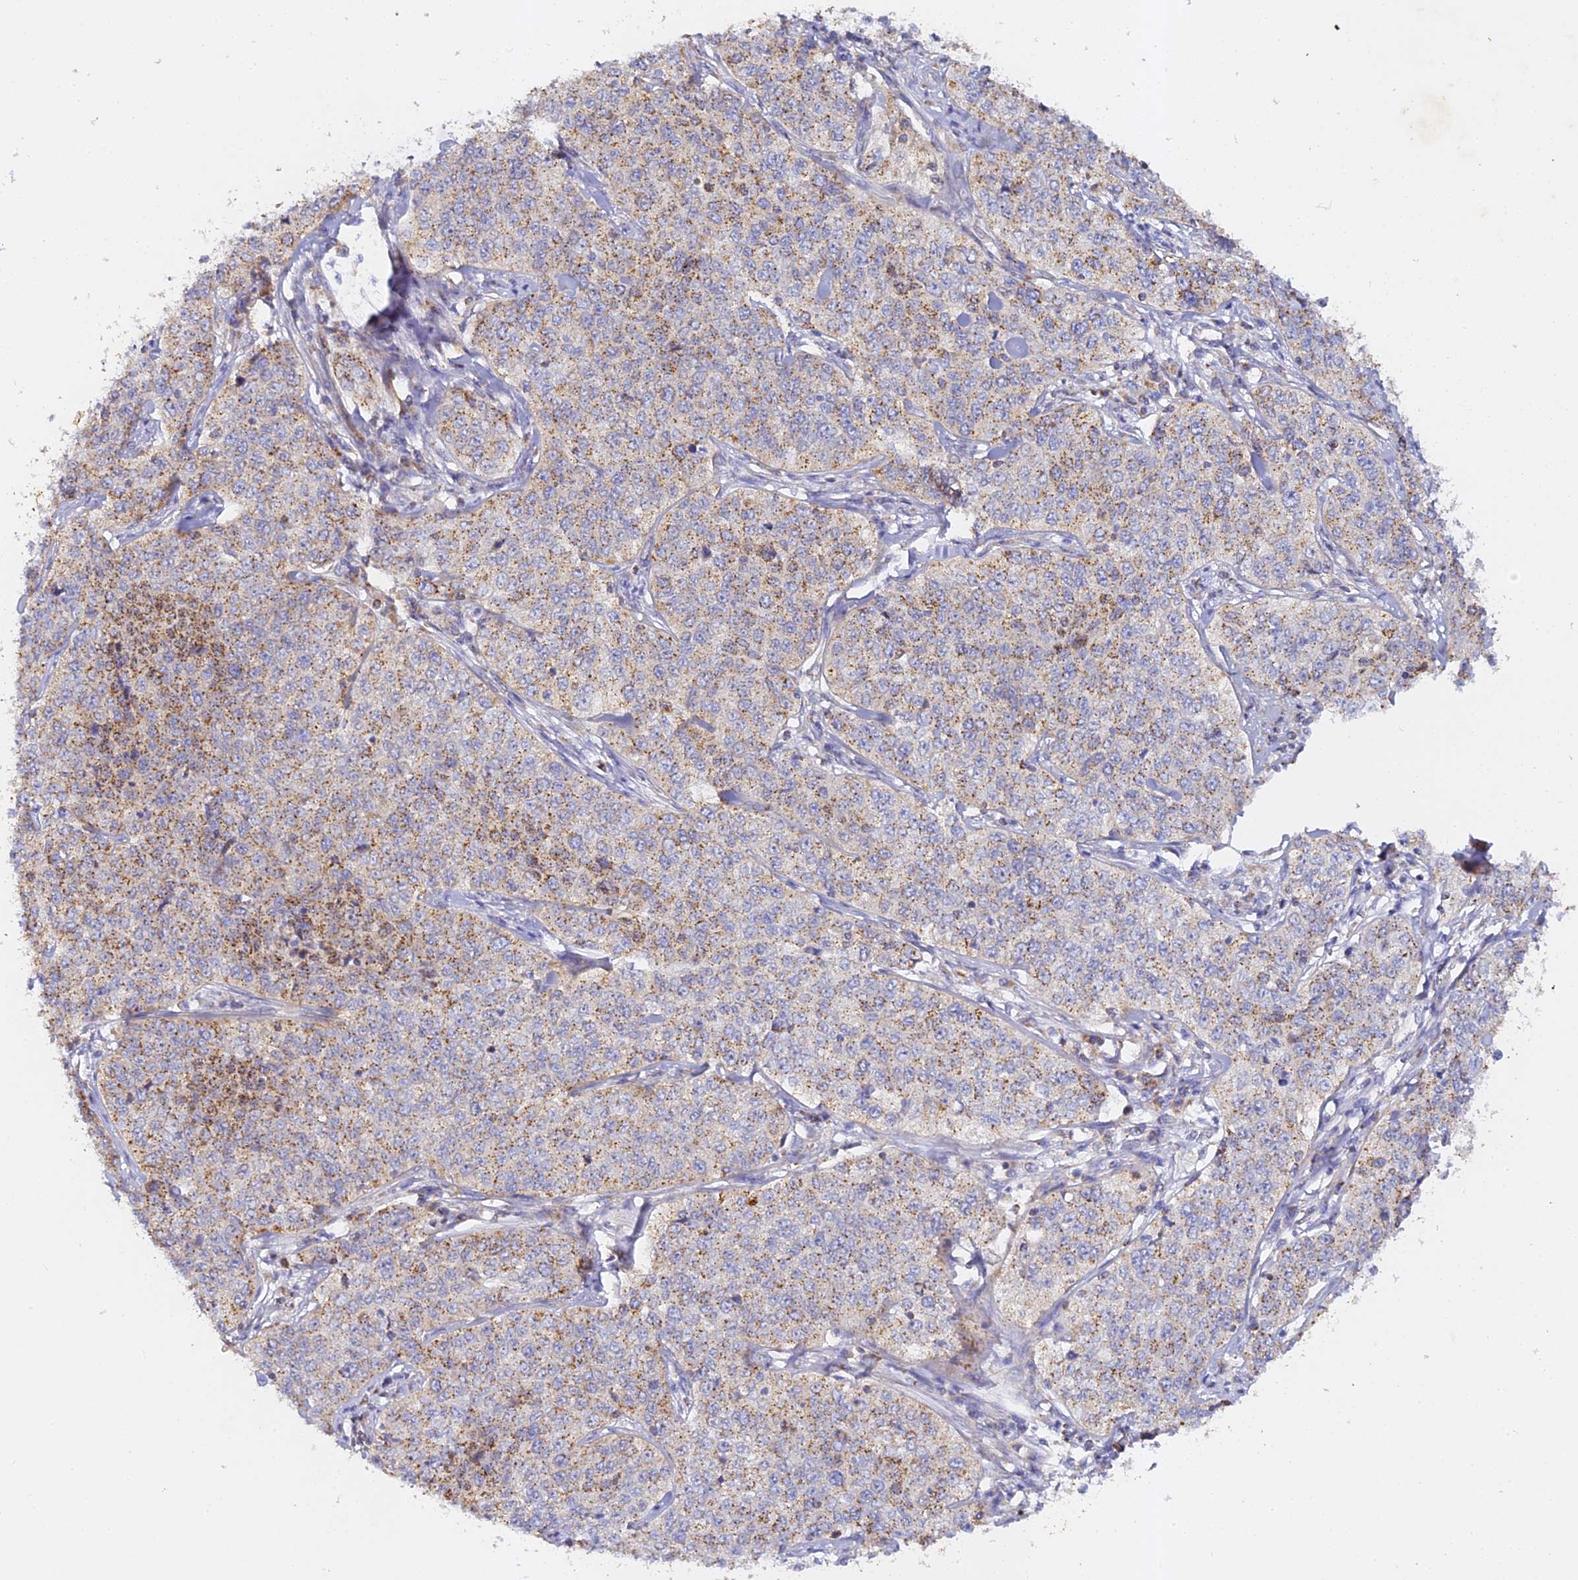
{"staining": {"intensity": "moderate", "quantity": "25%-75%", "location": "cytoplasmic/membranous"}, "tissue": "cervical cancer", "cell_type": "Tumor cells", "image_type": "cancer", "snomed": [{"axis": "morphology", "description": "Squamous cell carcinoma, NOS"}, {"axis": "topography", "description": "Cervix"}], "caption": "Moderate cytoplasmic/membranous protein staining is appreciated in about 25%-75% of tumor cells in cervical squamous cell carcinoma.", "gene": "DONSON", "patient": {"sex": "female", "age": 35}}